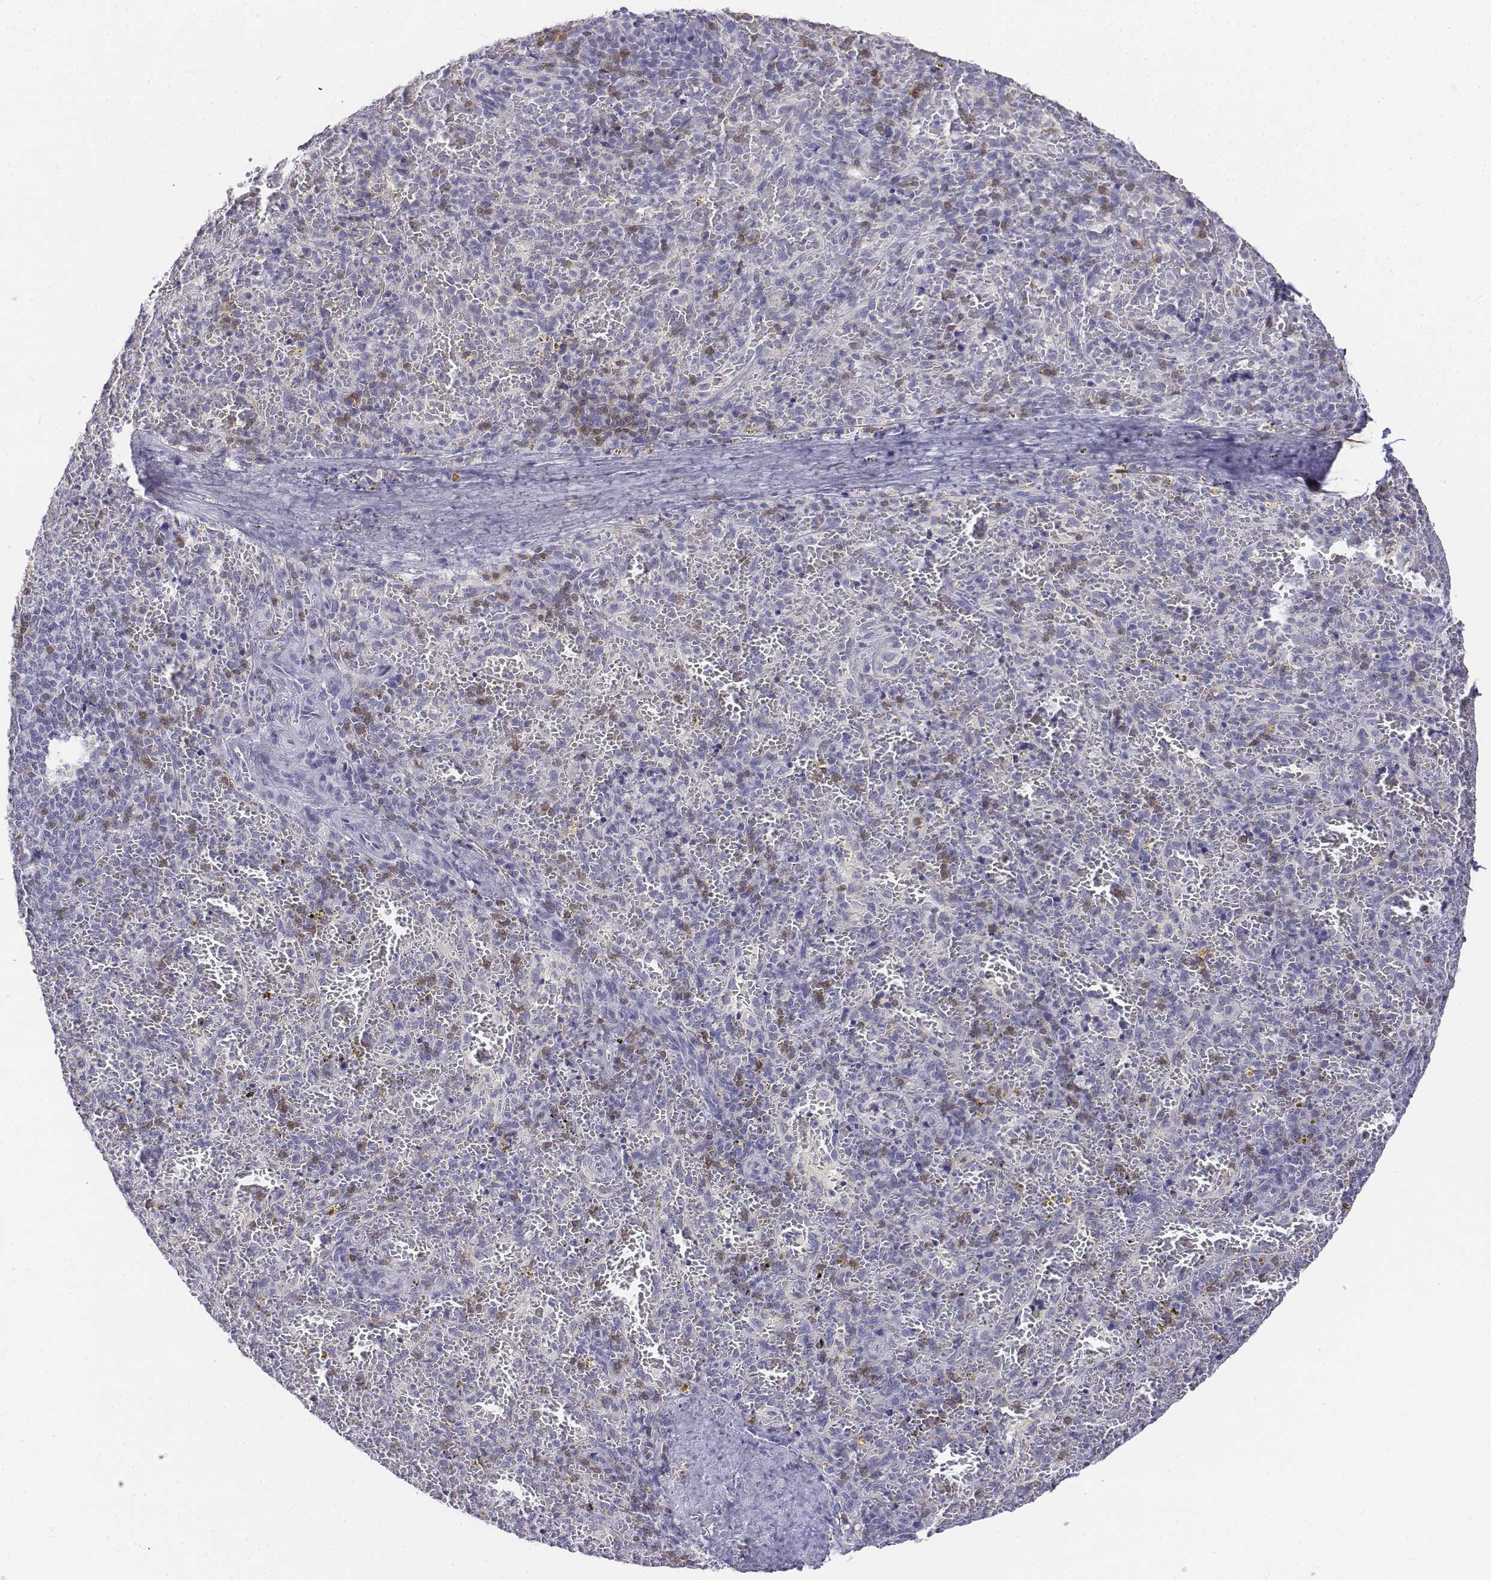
{"staining": {"intensity": "strong", "quantity": "<25%", "location": "cytoplasmic/membranous"}, "tissue": "spleen", "cell_type": "Cells in red pulp", "image_type": "normal", "snomed": [{"axis": "morphology", "description": "Normal tissue, NOS"}, {"axis": "topography", "description": "Spleen"}], "caption": "About <25% of cells in red pulp in unremarkable human spleen reveal strong cytoplasmic/membranous protein staining as visualized by brown immunohistochemical staining.", "gene": "CD3E", "patient": {"sex": "female", "age": 50}}